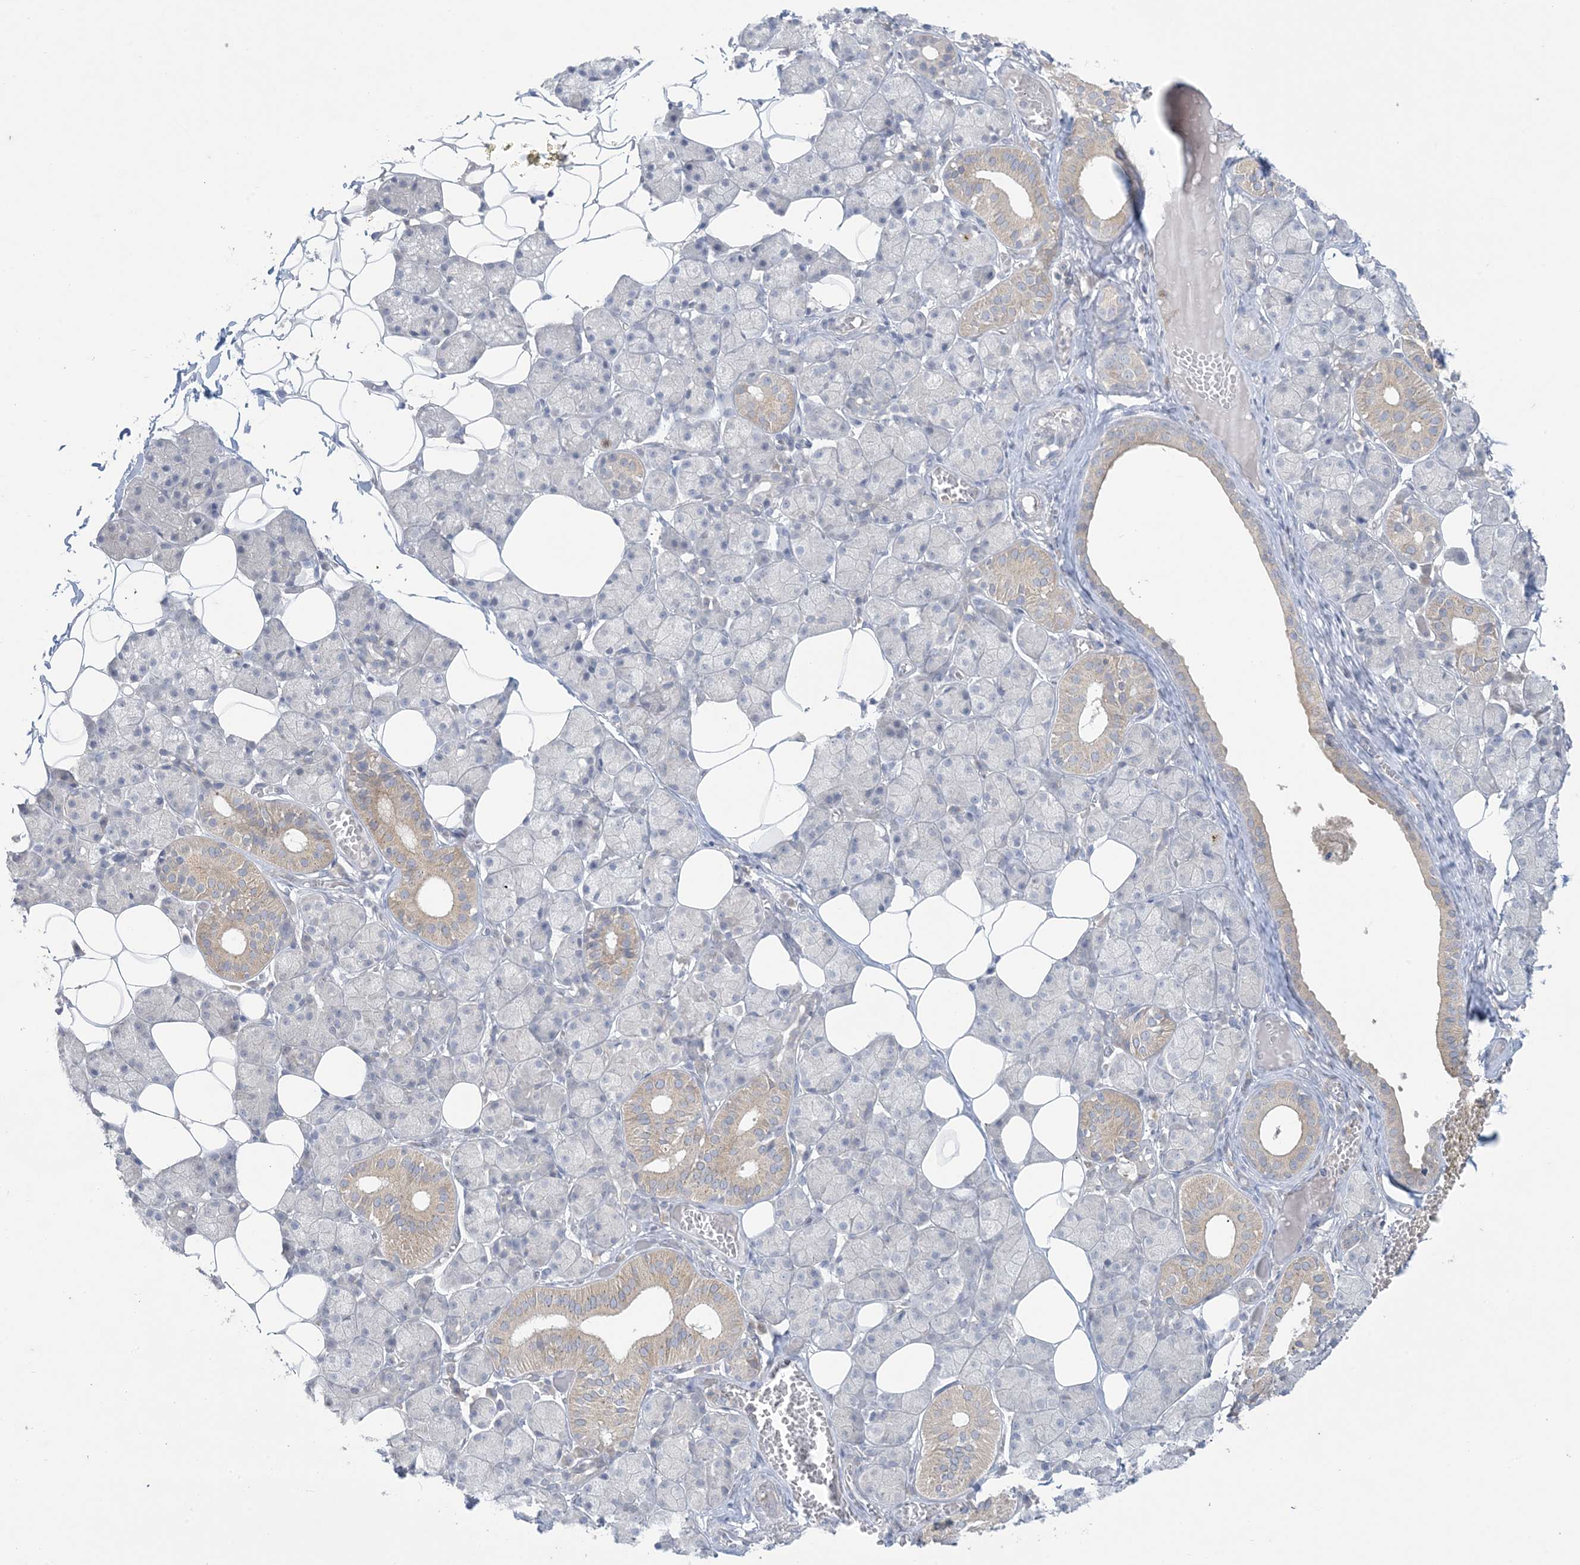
{"staining": {"intensity": "moderate", "quantity": "<25%", "location": "cytoplasmic/membranous"}, "tissue": "salivary gland", "cell_type": "Glandular cells", "image_type": "normal", "snomed": [{"axis": "morphology", "description": "Normal tissue, NOS"}, {"axis": "topography", "description": "Salivary gland"}], "caption": "Normal salivary gland reveals moderate cytoplasmic/membranous staining in approximately <25% of glandular cells, visualized by immunohistochemistry.", "gene": "KIF3A", "patient": {"sex": "female", "age": 33}}